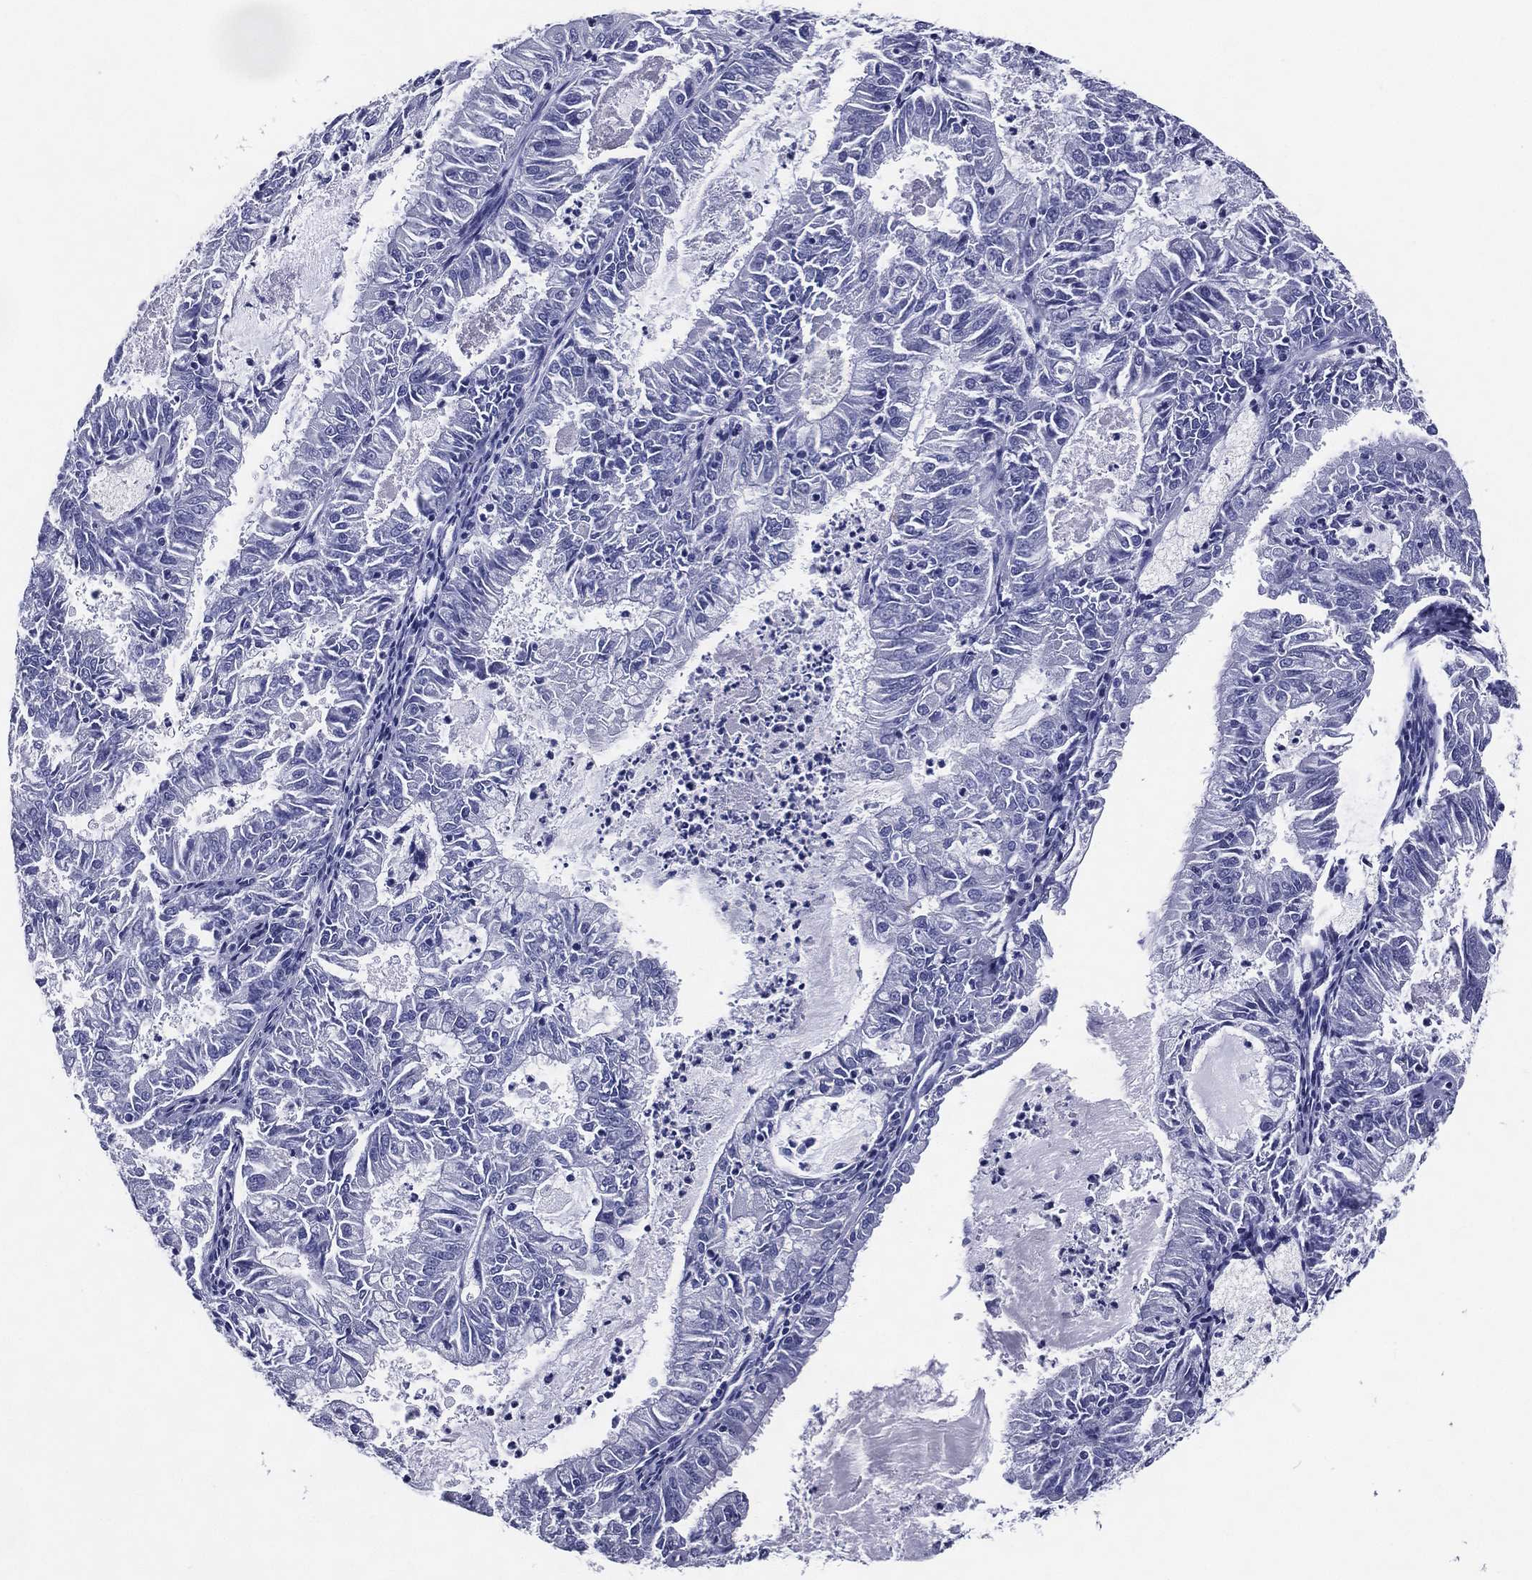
{"staining": {"intensity": "negative", "quantity": "none", "location": "none"}, "tissue": "endometrial cancer", "cell_type": "Tumor cells", "image_type": "cancer", "snomed": [{"axis": "morphology", "description": "Adenocarcinoma, NOS"}, {"axis": "topography", "description": "Endometrium"}], "caption": "Adenocarcinoma (endometrial) stained for a protein using immunohistochemistry demonstrates no positivity tumor cells.", "gene": "ACE2", "patient": {"sex": "female", "age": 57}}